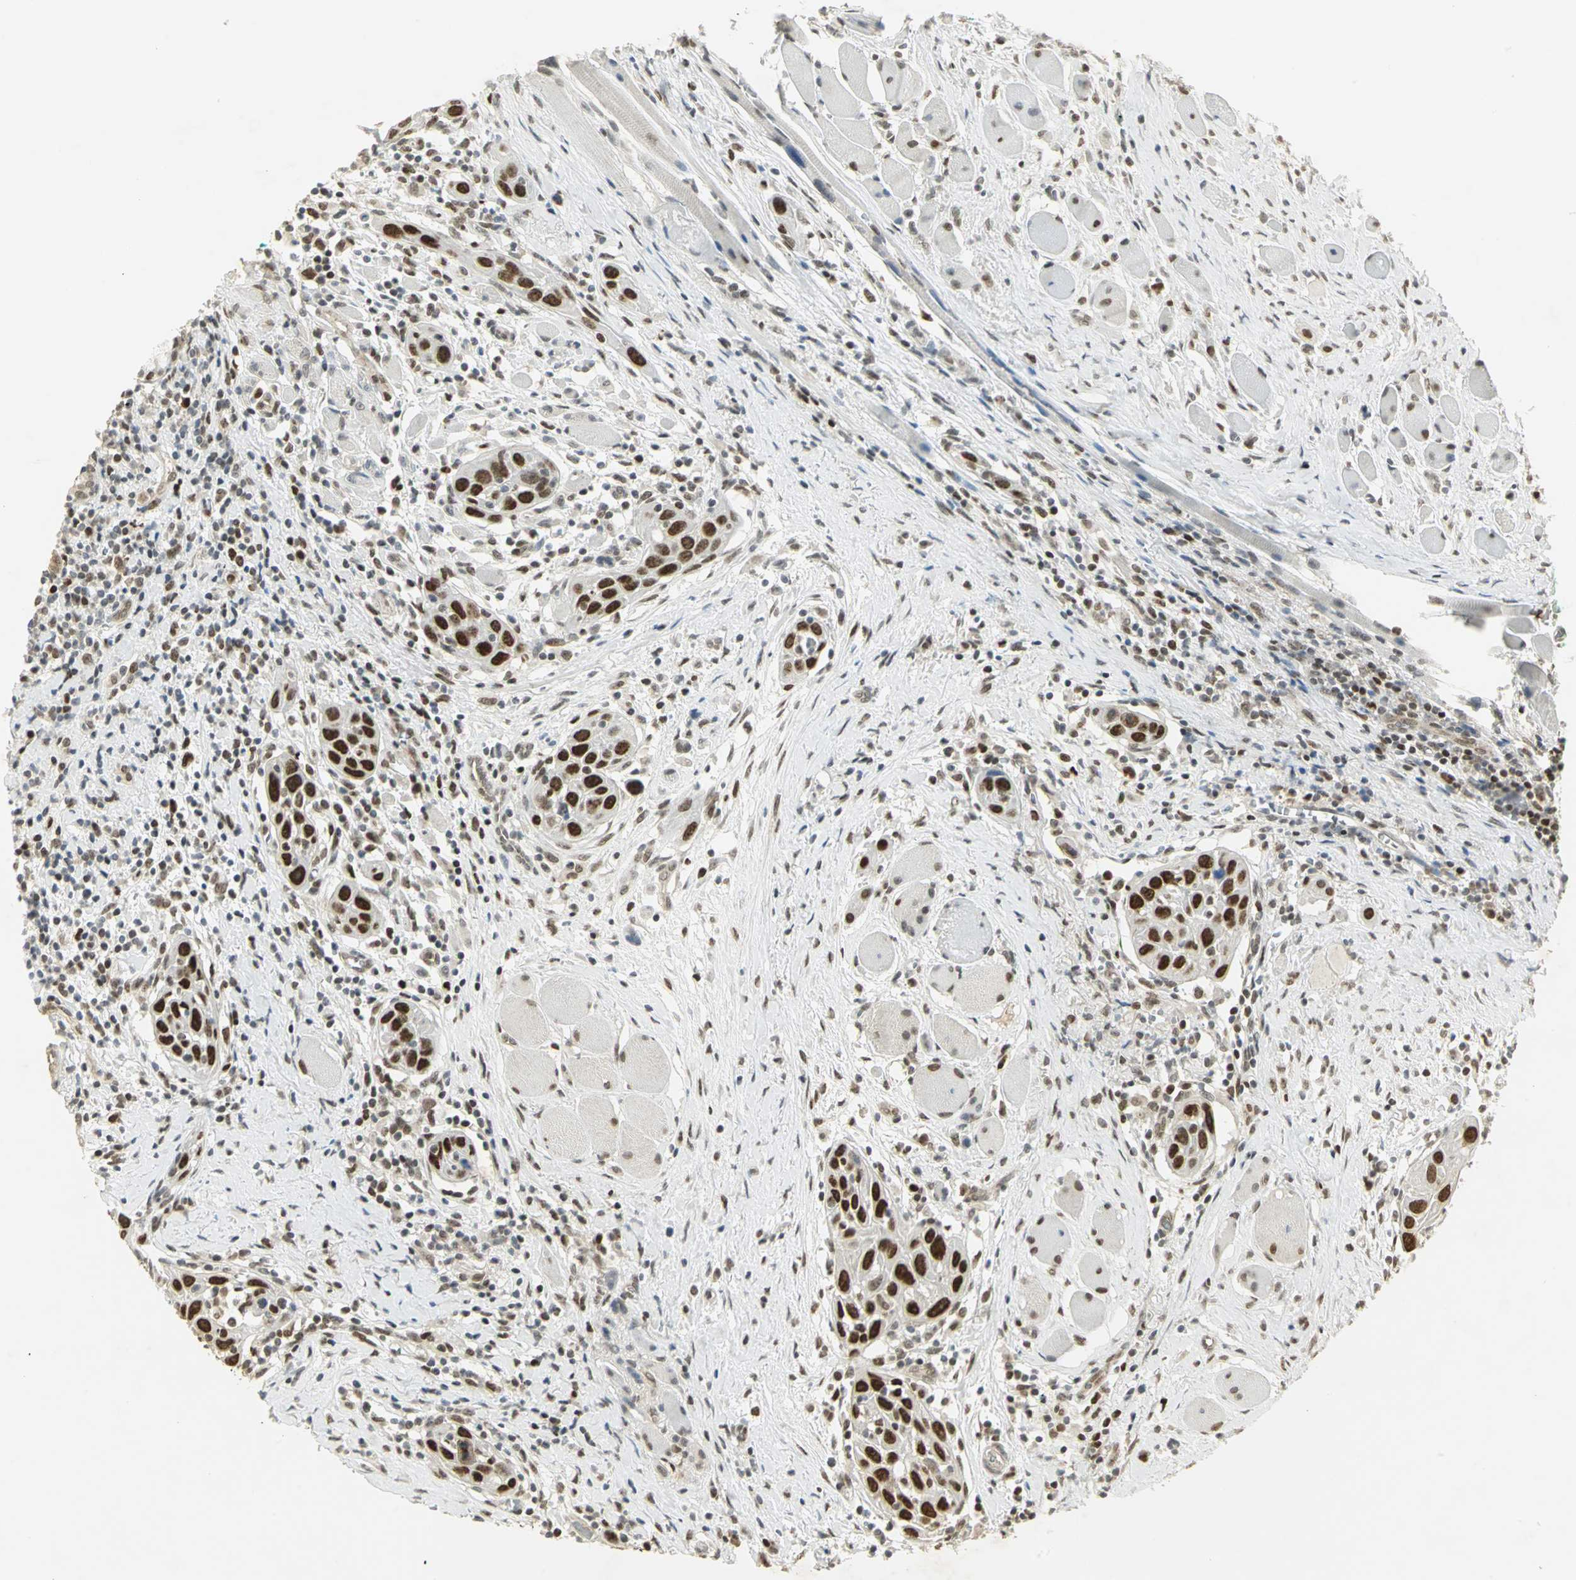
{"staining": {"intensity": "strong", "quantity": ">75%", "location": "nuclear"}, "tissue": "head and neck cancer", "cell_type": "Tumor cells", "image_type": "cancer", "snomed": [{"axis": "morphology", "description": "Squamous cell carcinoma, NOS"}, {"axis": "topography", "description": "Oral tissue"}, {"axis": "topography", "description": "Head-Neck"}], "caption": "A photomicrograph showing strong nuclear positivity in about >75% of tumor cells in head and neck cancer (squamous cell carcinoma), as visualized by brown immunohistochemical staining.", "gene": "AK6", "patient": {"sex": "female", "age": 50}}